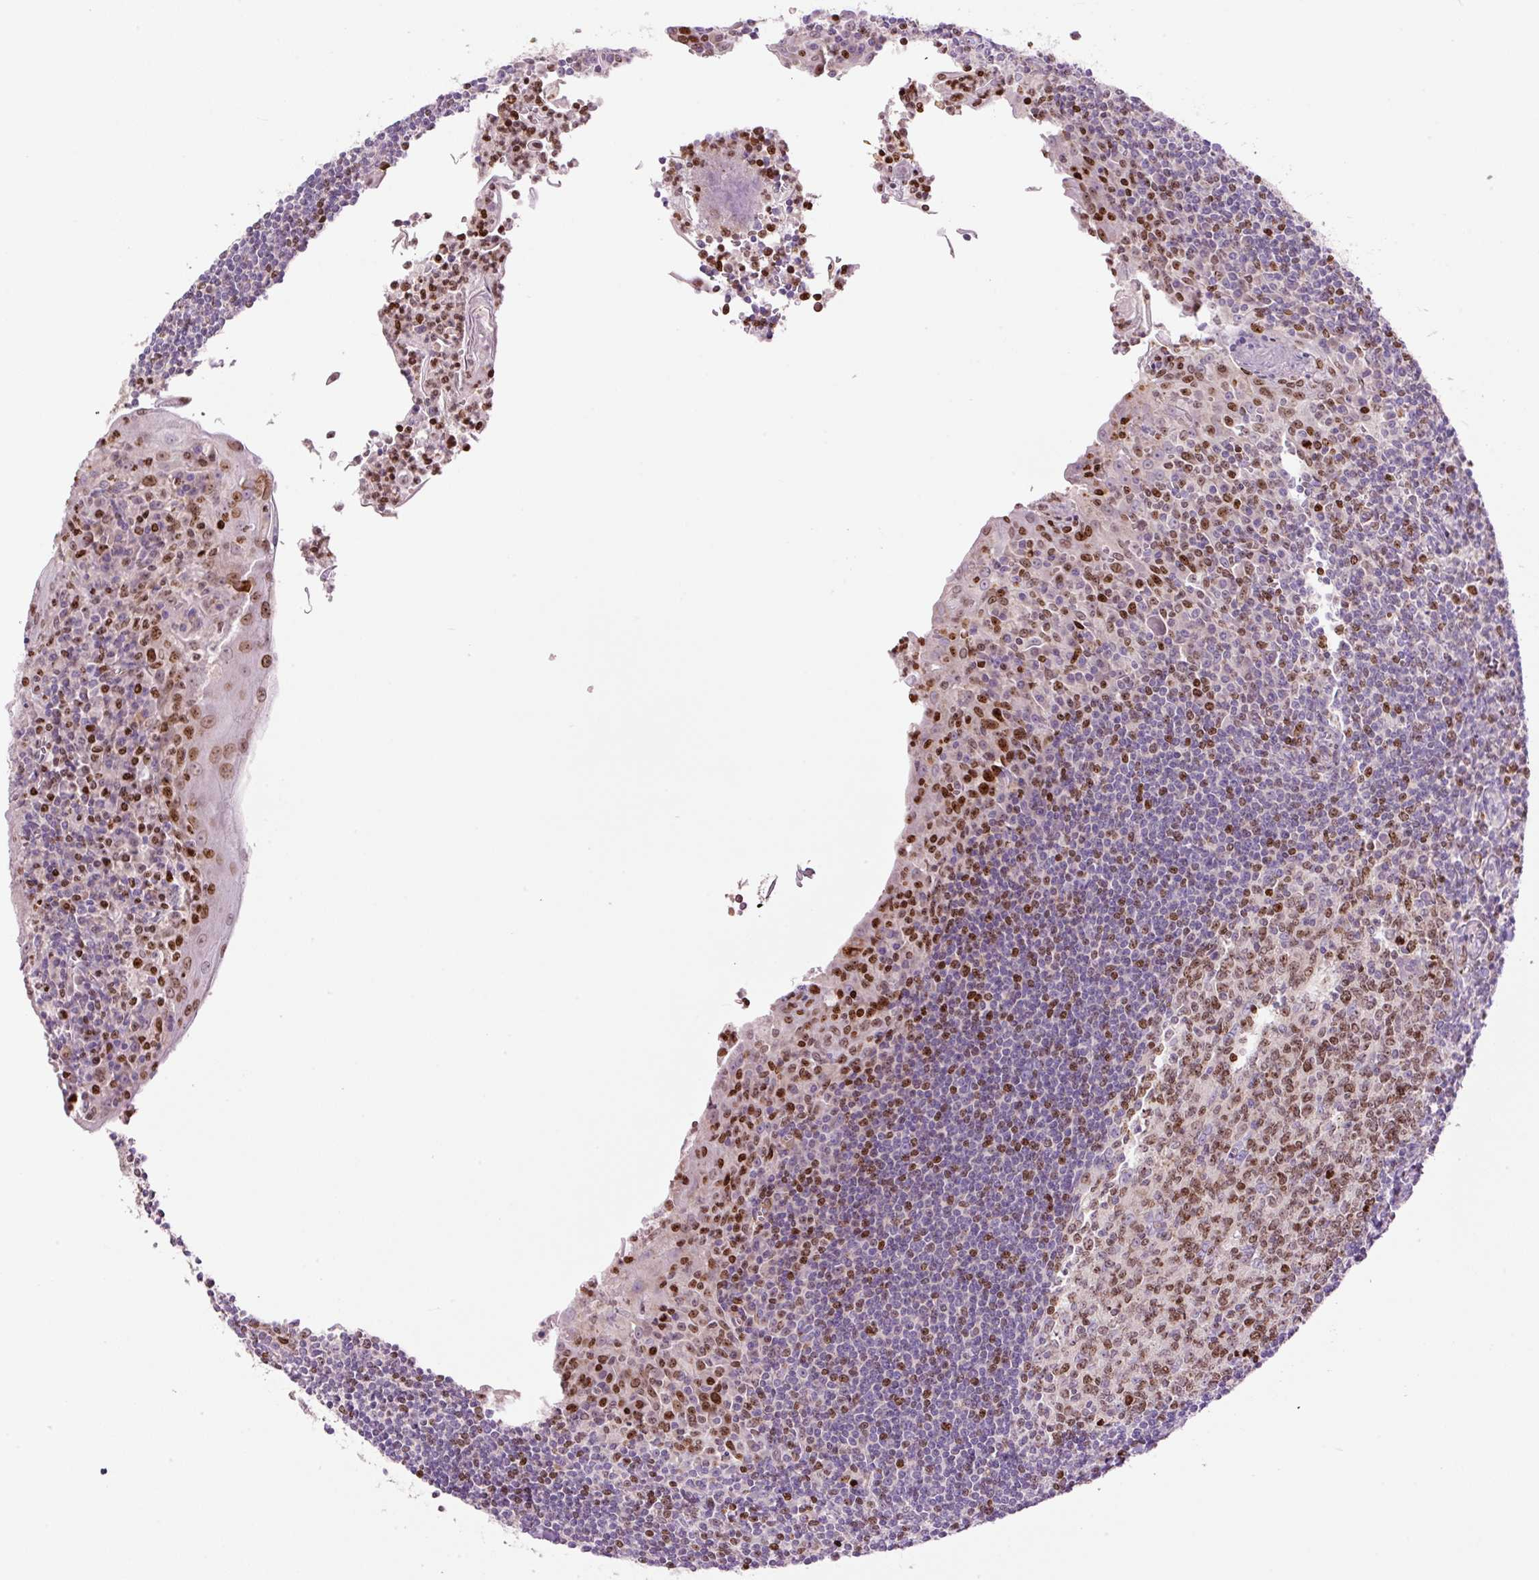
{"staining": {"intensity": "moderate", "quantity": ">75%", "location": "nuclear"}, "tissue": "tonsil", "cell_type": "Germinal center cells", "image_type": "normal", "snomed": [{"axis": "morphology", "description": "Normal tissue, NOS"}, {"axis": "topography", "description": "Tonsil"}], "caption": "Immunohistochemical staining of benign human tonsil demonstrates >75% levels of moderate nuclear protein expression in approximately >75% of germinal center cells. (brown staining indicates protein expression, while blue staining denotes nuclei).", "gene": "TMEM8B", "patient": {"sex": "male", "age": 27}}